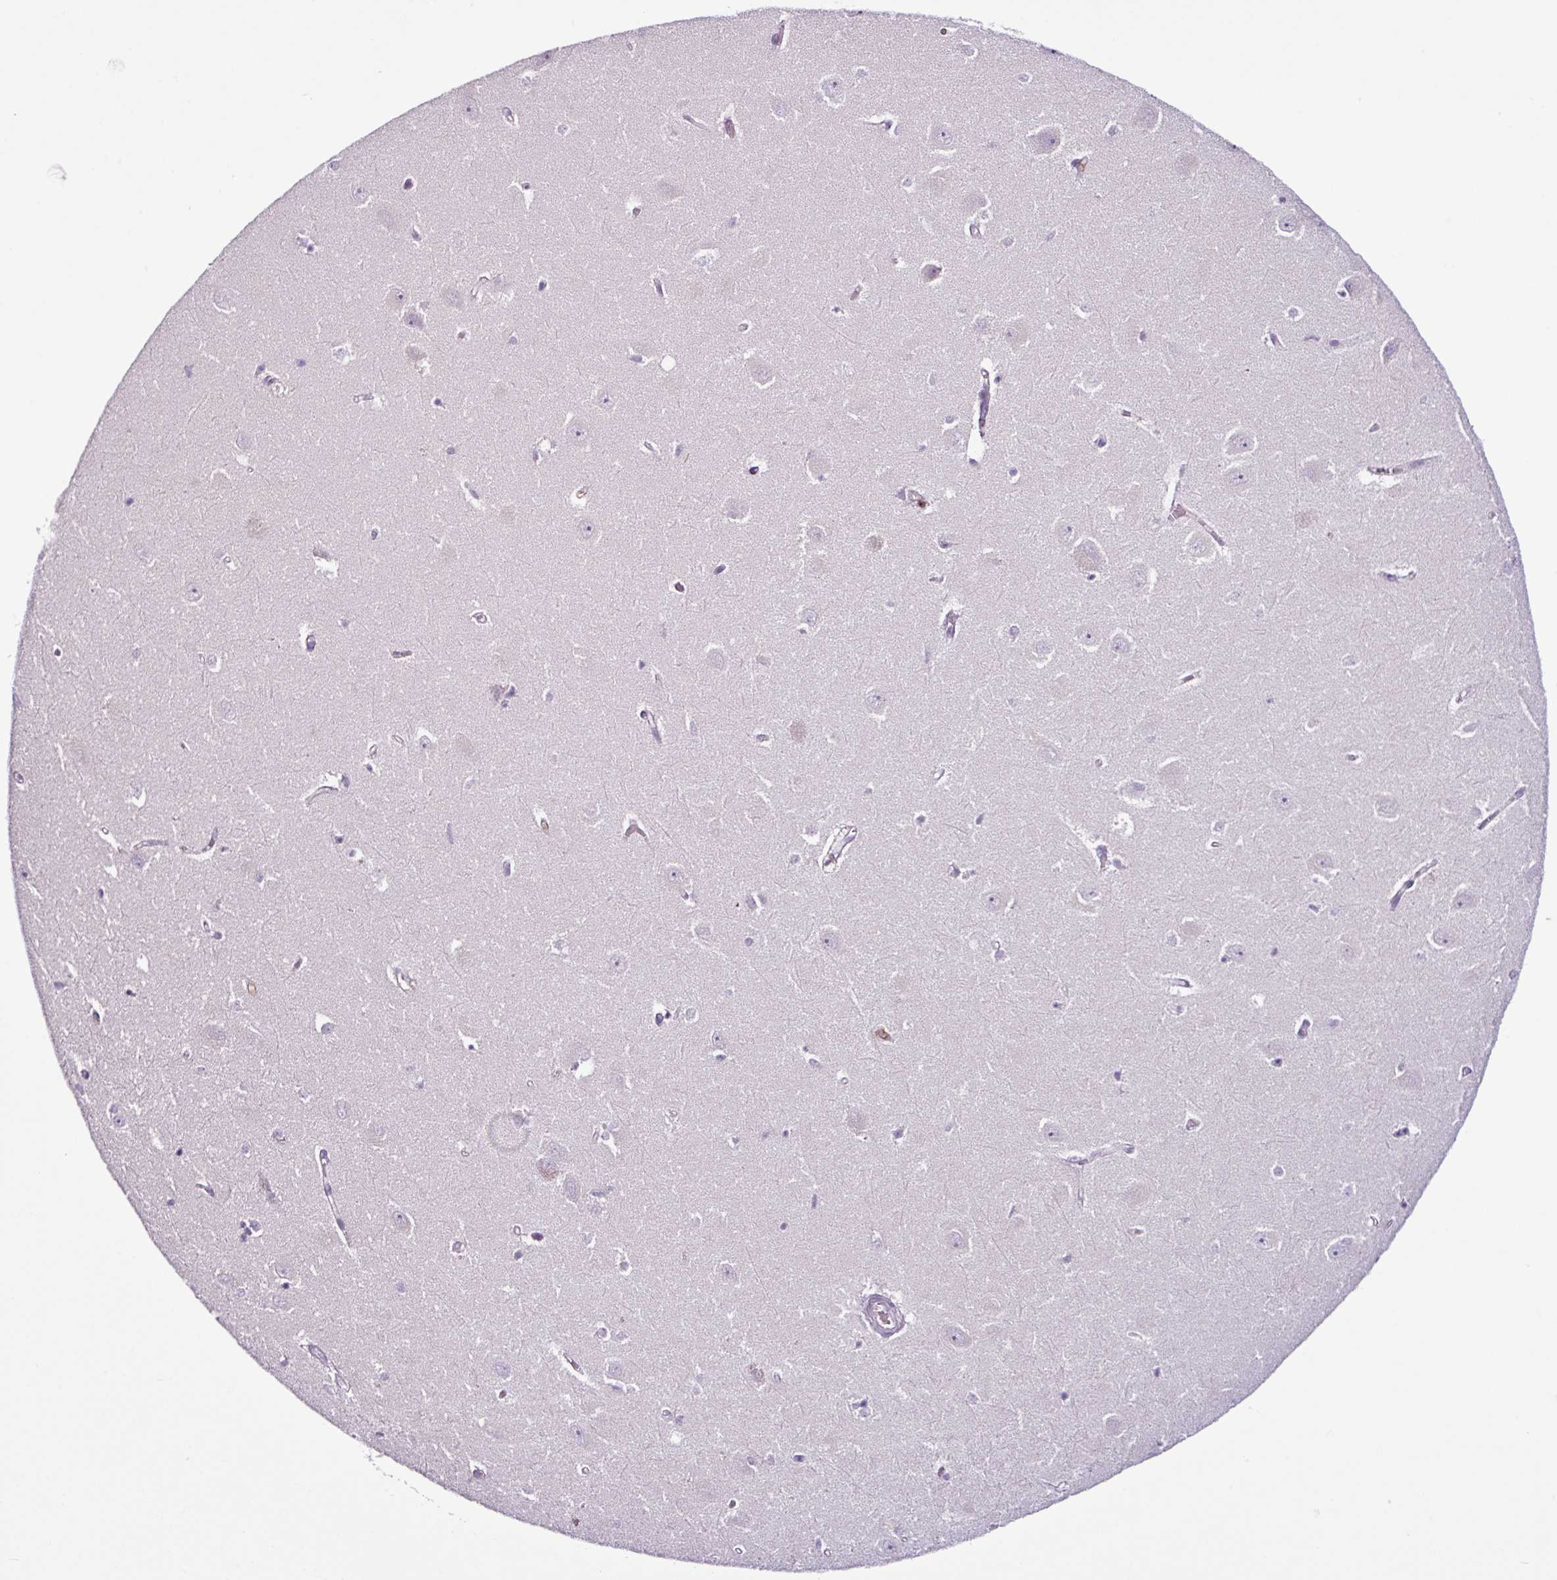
{"staining": {"intensity": "negative", "quantity": "none", "location": "none"}, "tissue": "hippocampus", "cell_type": "Glial cells", "image_type": "normal", "snomed": [{"axis": "morphology", "description": "Normal tissue, NOS"}, {"axis": "topography", "description": "Hippocampus"}], "caption": "Immunohistochemistry (IHC) of normal human hippocampus reveals no positivity in glial cells.", "gene": "TMEM178A", "patient": {"sex": "female", "age": 64}}